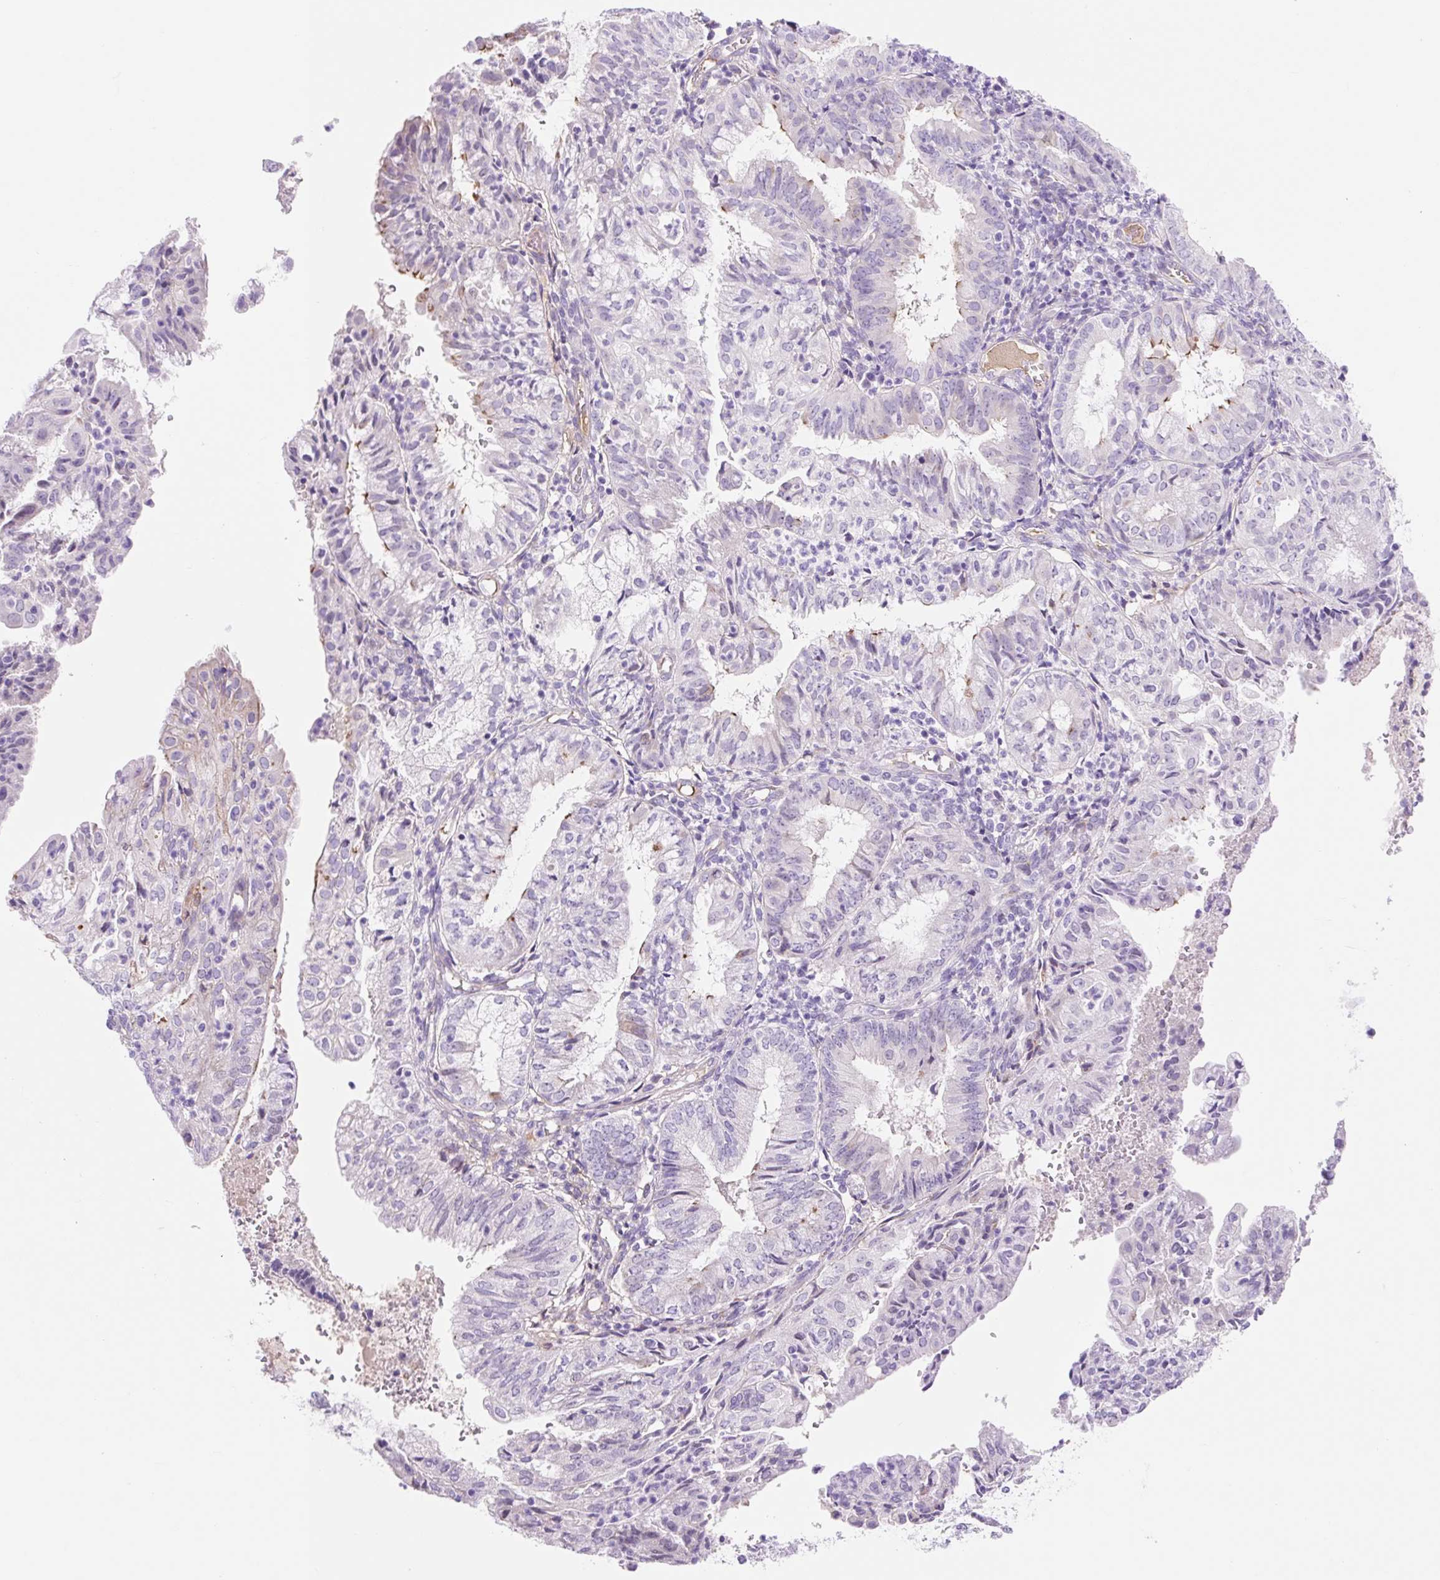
{"staining": {"intensity": "negative", "quantity": "none", "location": "none"}, "tissue": "endometrial cancer", "cell_type": "Tumor cells", "image_type": "cancer", "snomed": [{"axis": "morphology", "description": "Adenocarcinoma, NOS"}, {"axis": "topography", "description": "Endometrium"}], "caption": "A histopathology image of endometrial adenocarcinoma stained for a protein demonstrates no brown staining in tumor cells.", "gene": "ZNF121", "patient": {"sex": "female", "age": 55}}